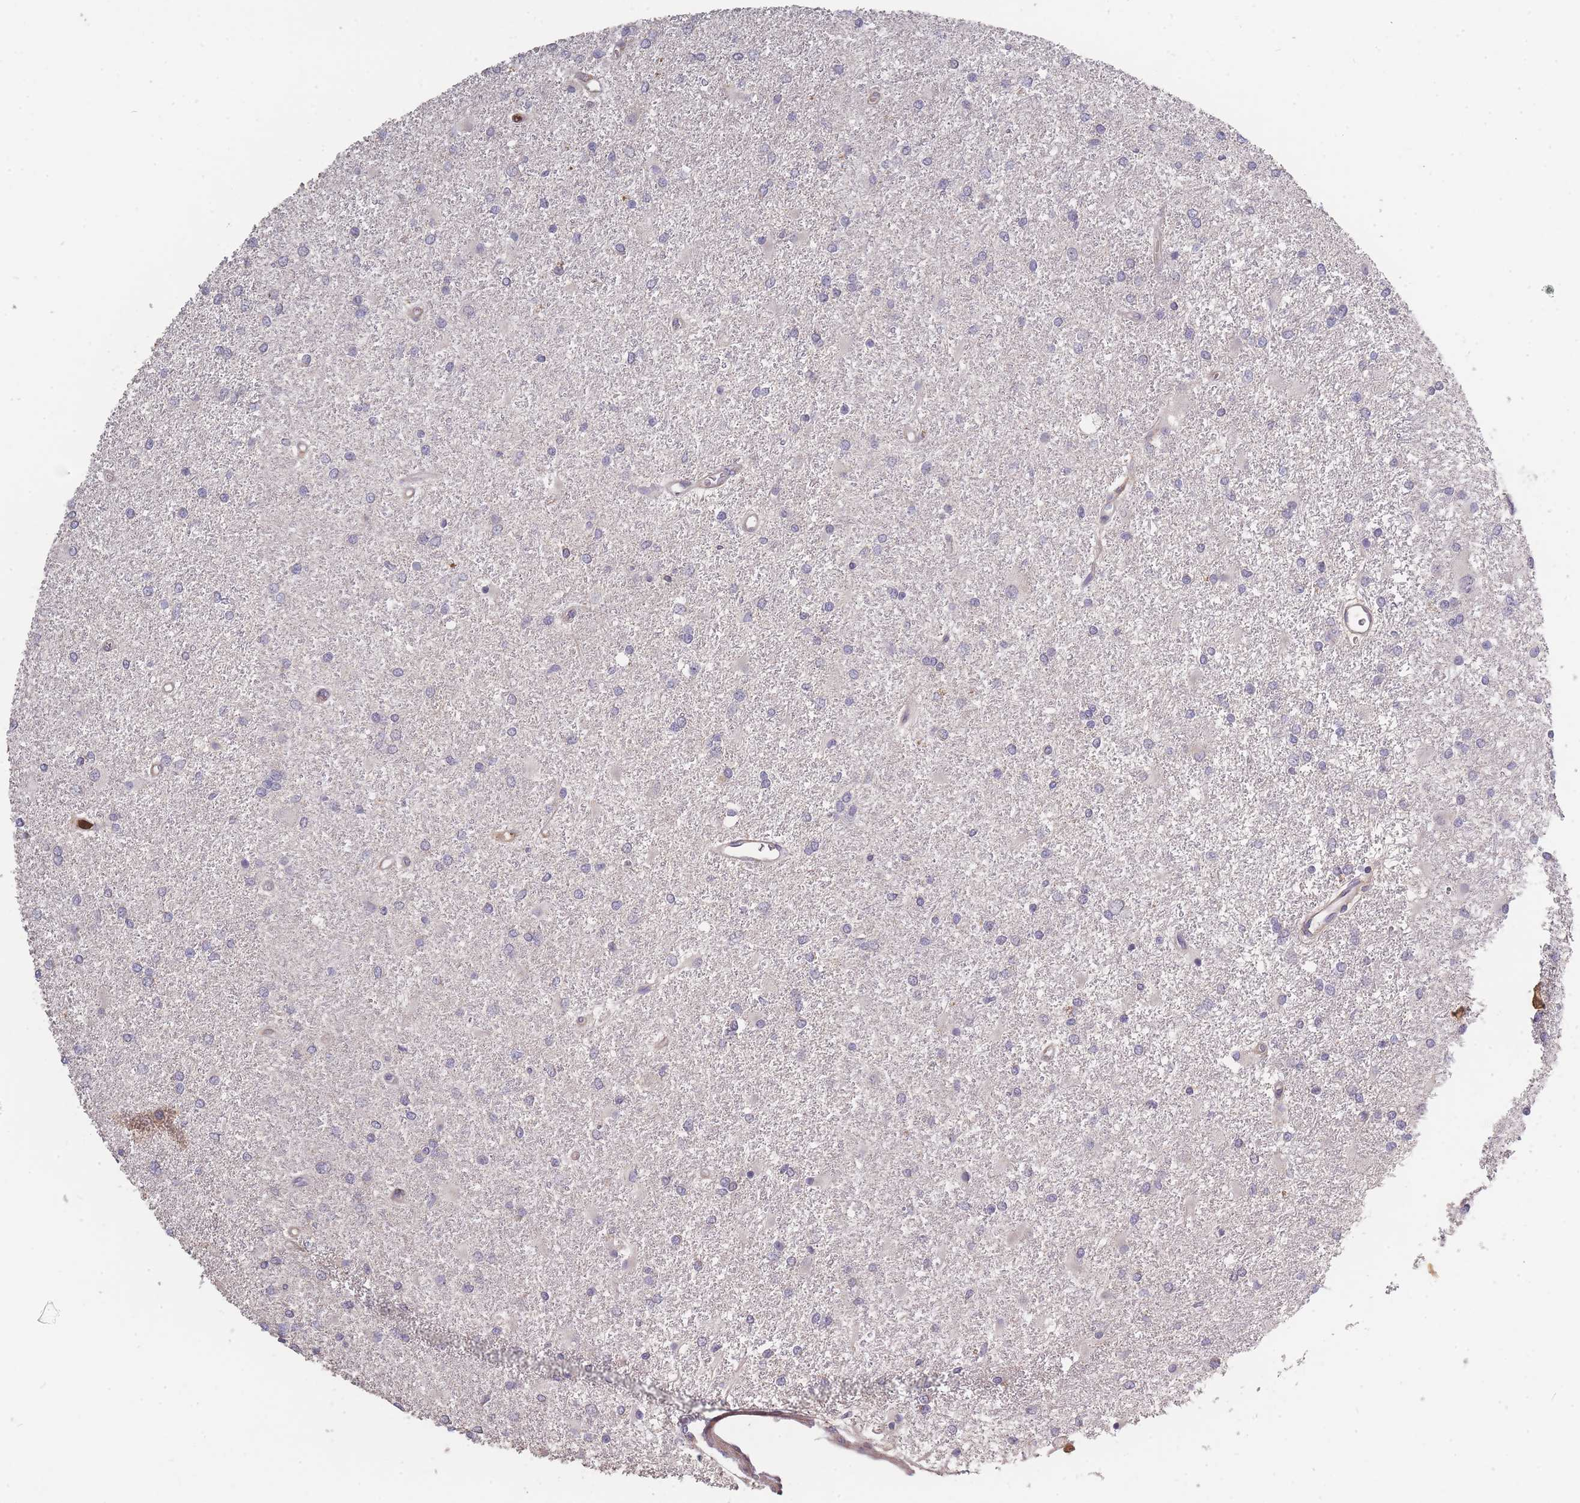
{"staining": {"intensity": "negative", "quantity": "none", "location": "none"}, "tissue": "glioma", "cell_type": "Tumor cells", "image_type": "cancer", "snomed": [{"axis": "morphology", "description": "Glioma, malignant, High grade"}, {"axis": "topography", "description": "Brain"}], "caption": "Immunohistochemistry micrograph of neoplastic tissue: human malignant glioma (high-grade) stained with DAB demonstrates no significant protein expression in tumor cells.", "gene": "BST1", "patient": {"sex": "female", "age": 50}}